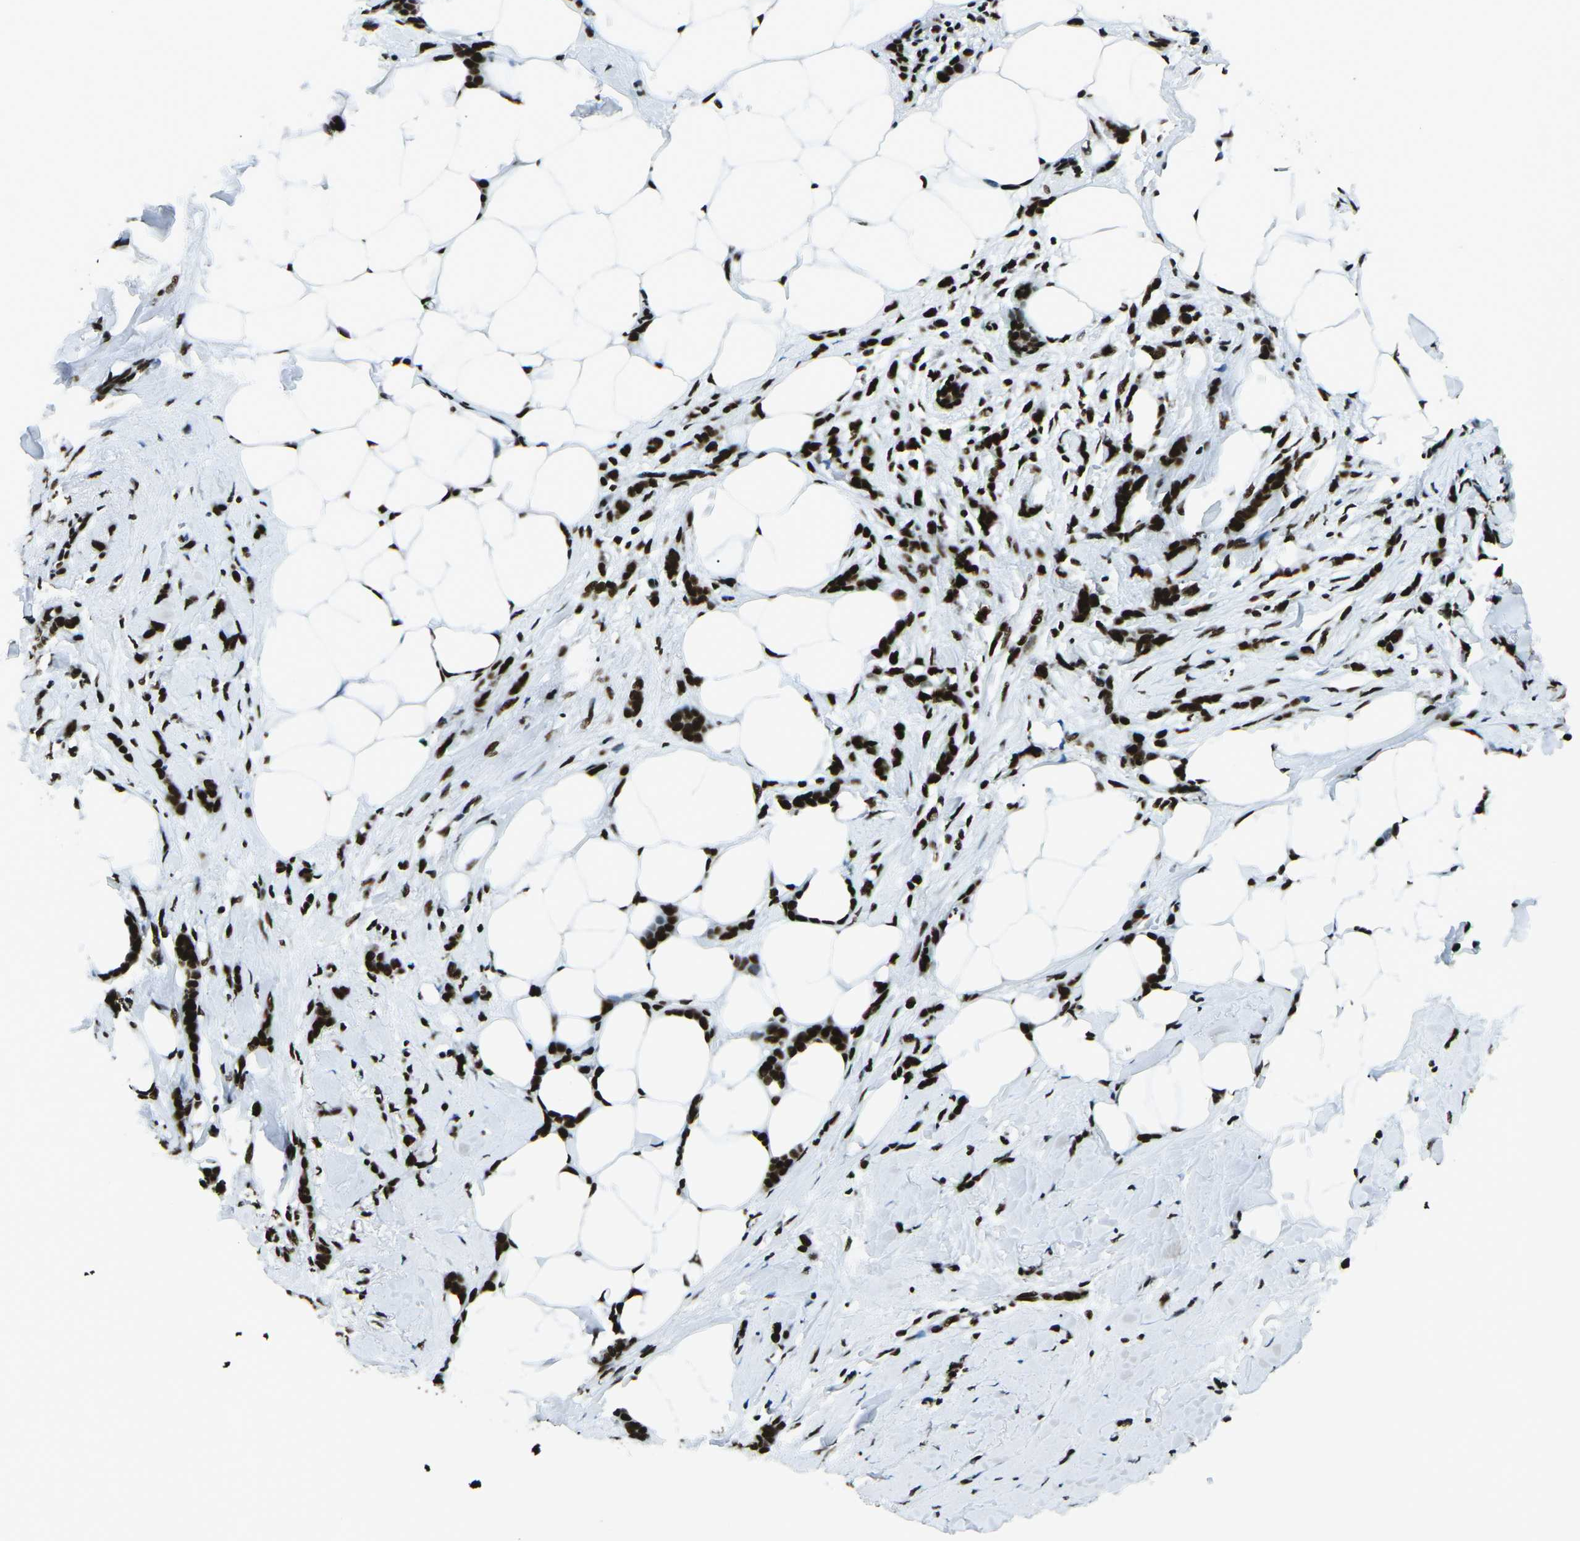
{"staining": {"intensity": "strong", "quantity": ">75%", "location": "nuclear"}, "tissue": "breast cancer", "cell_type": "Tumor cells", "image_type": "cancer", "snomed": [{"axis": "morphology", "description": "Lobular carcinoma, in situ"}, {"axis": "morphology", "description": "Lobular carcinoma"}, {"axis": "topography", "description": "Breast"}], "caption": "Protein staining demonstrates strong nuclear staining in approximately >75% of tumor cells in breast lobular carcinoma.", "gene": "HNRNPL", "patient": {"sex": "female", "age": 41}}